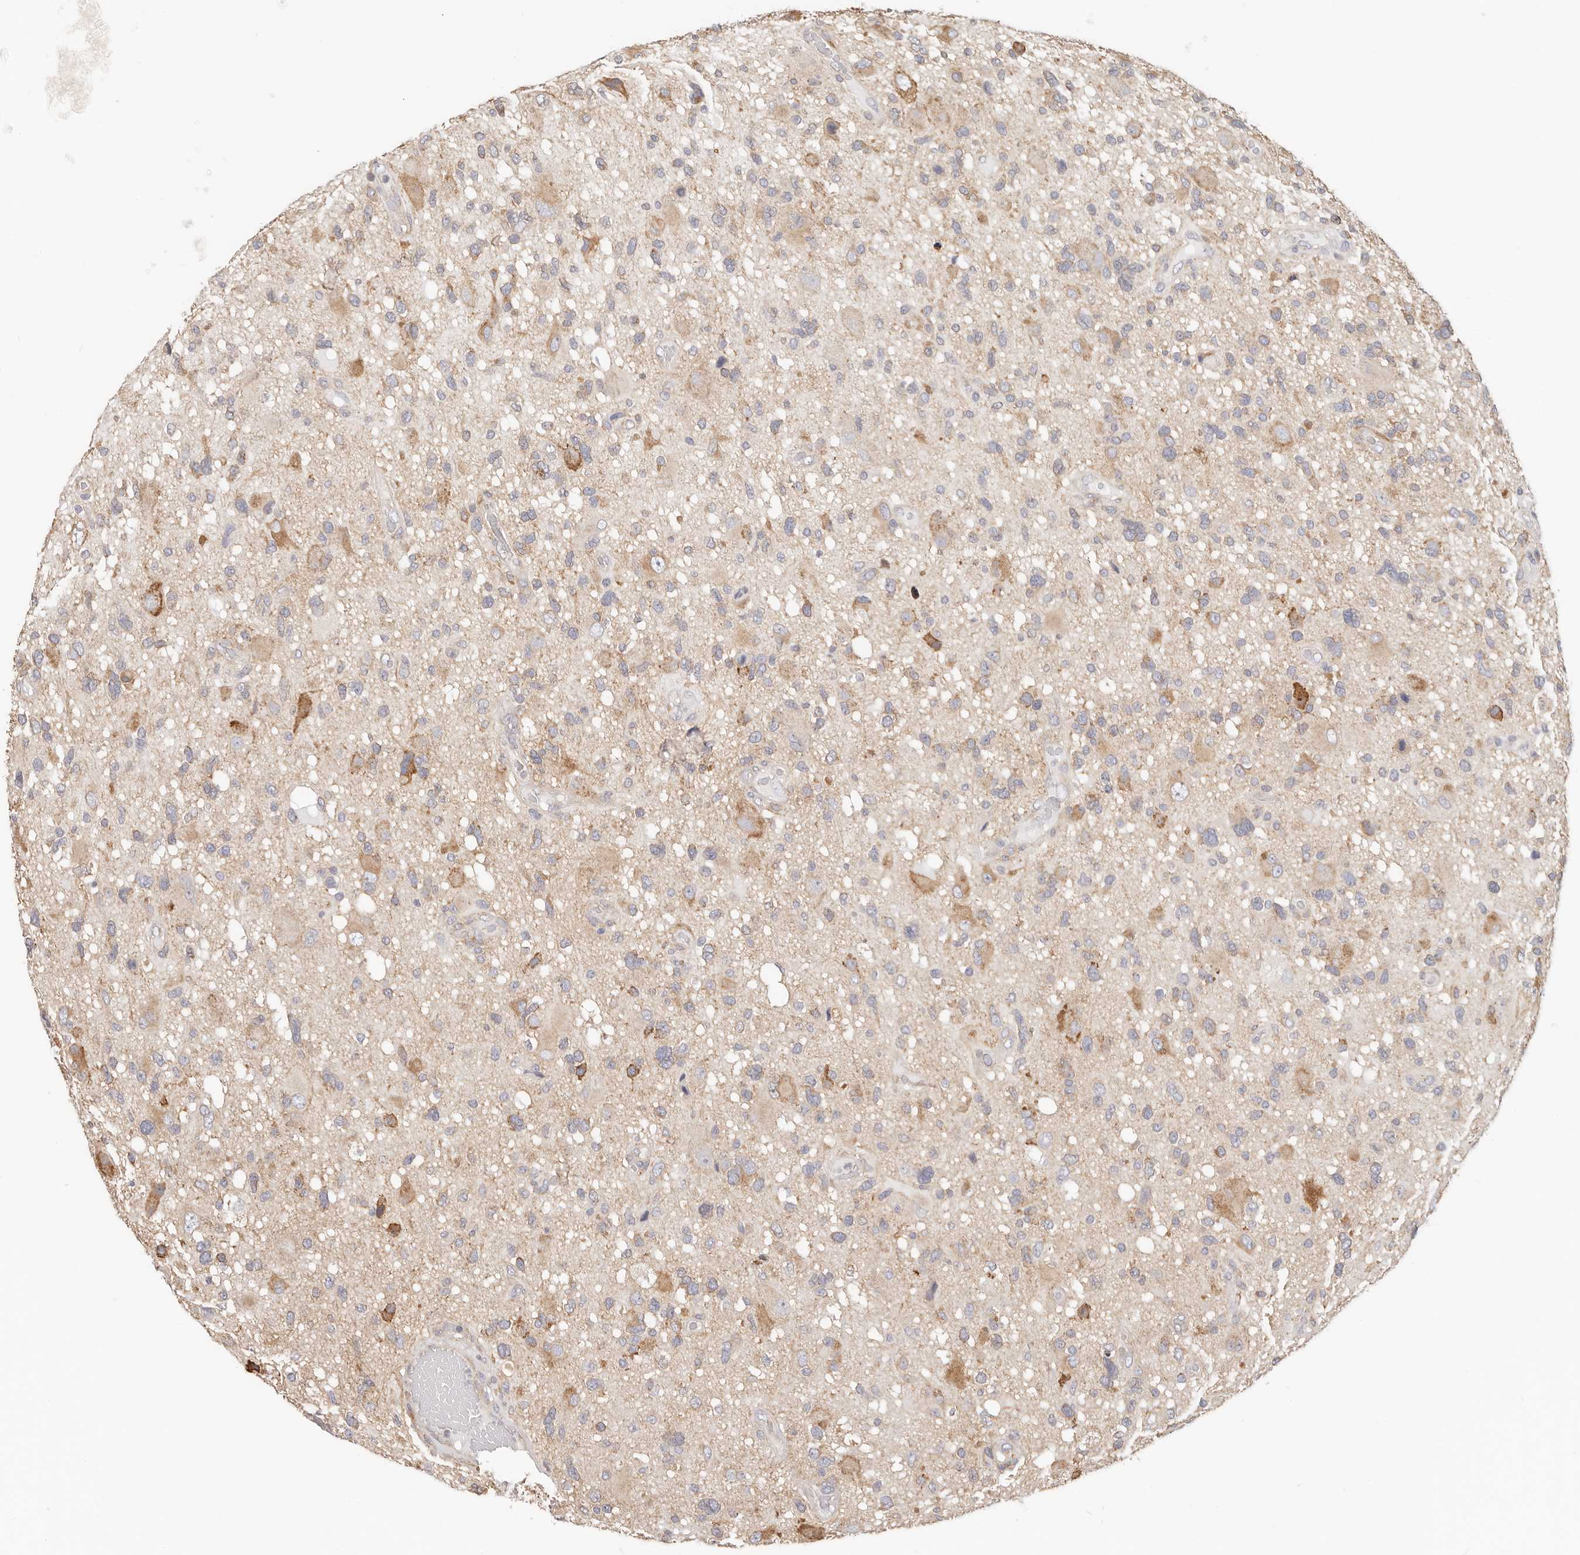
{"staining": {"intensity": "moderate", "quantity": "25%-75%", "location": "cytoplasmic/membranous"}, "tissue": "glioma", "cell_type": "Tumor cells", "image_type": "cancer", "snomed": [{"axis": "morphology", "description": "Glioma, malignant, High grade"}, {"axis": "topography", "description": "Brain"}], "caption": "DAB immunohistochemical staining of malignant high-grade glioma reveals moderate cytoplasmic/membranous protein staining in about 25%-75% of tumor cells. (Brightfield microscopy of DAB IHC at high magnification).", "gene": "AFDN", "patient": {"sex": "male", "age": 33}}